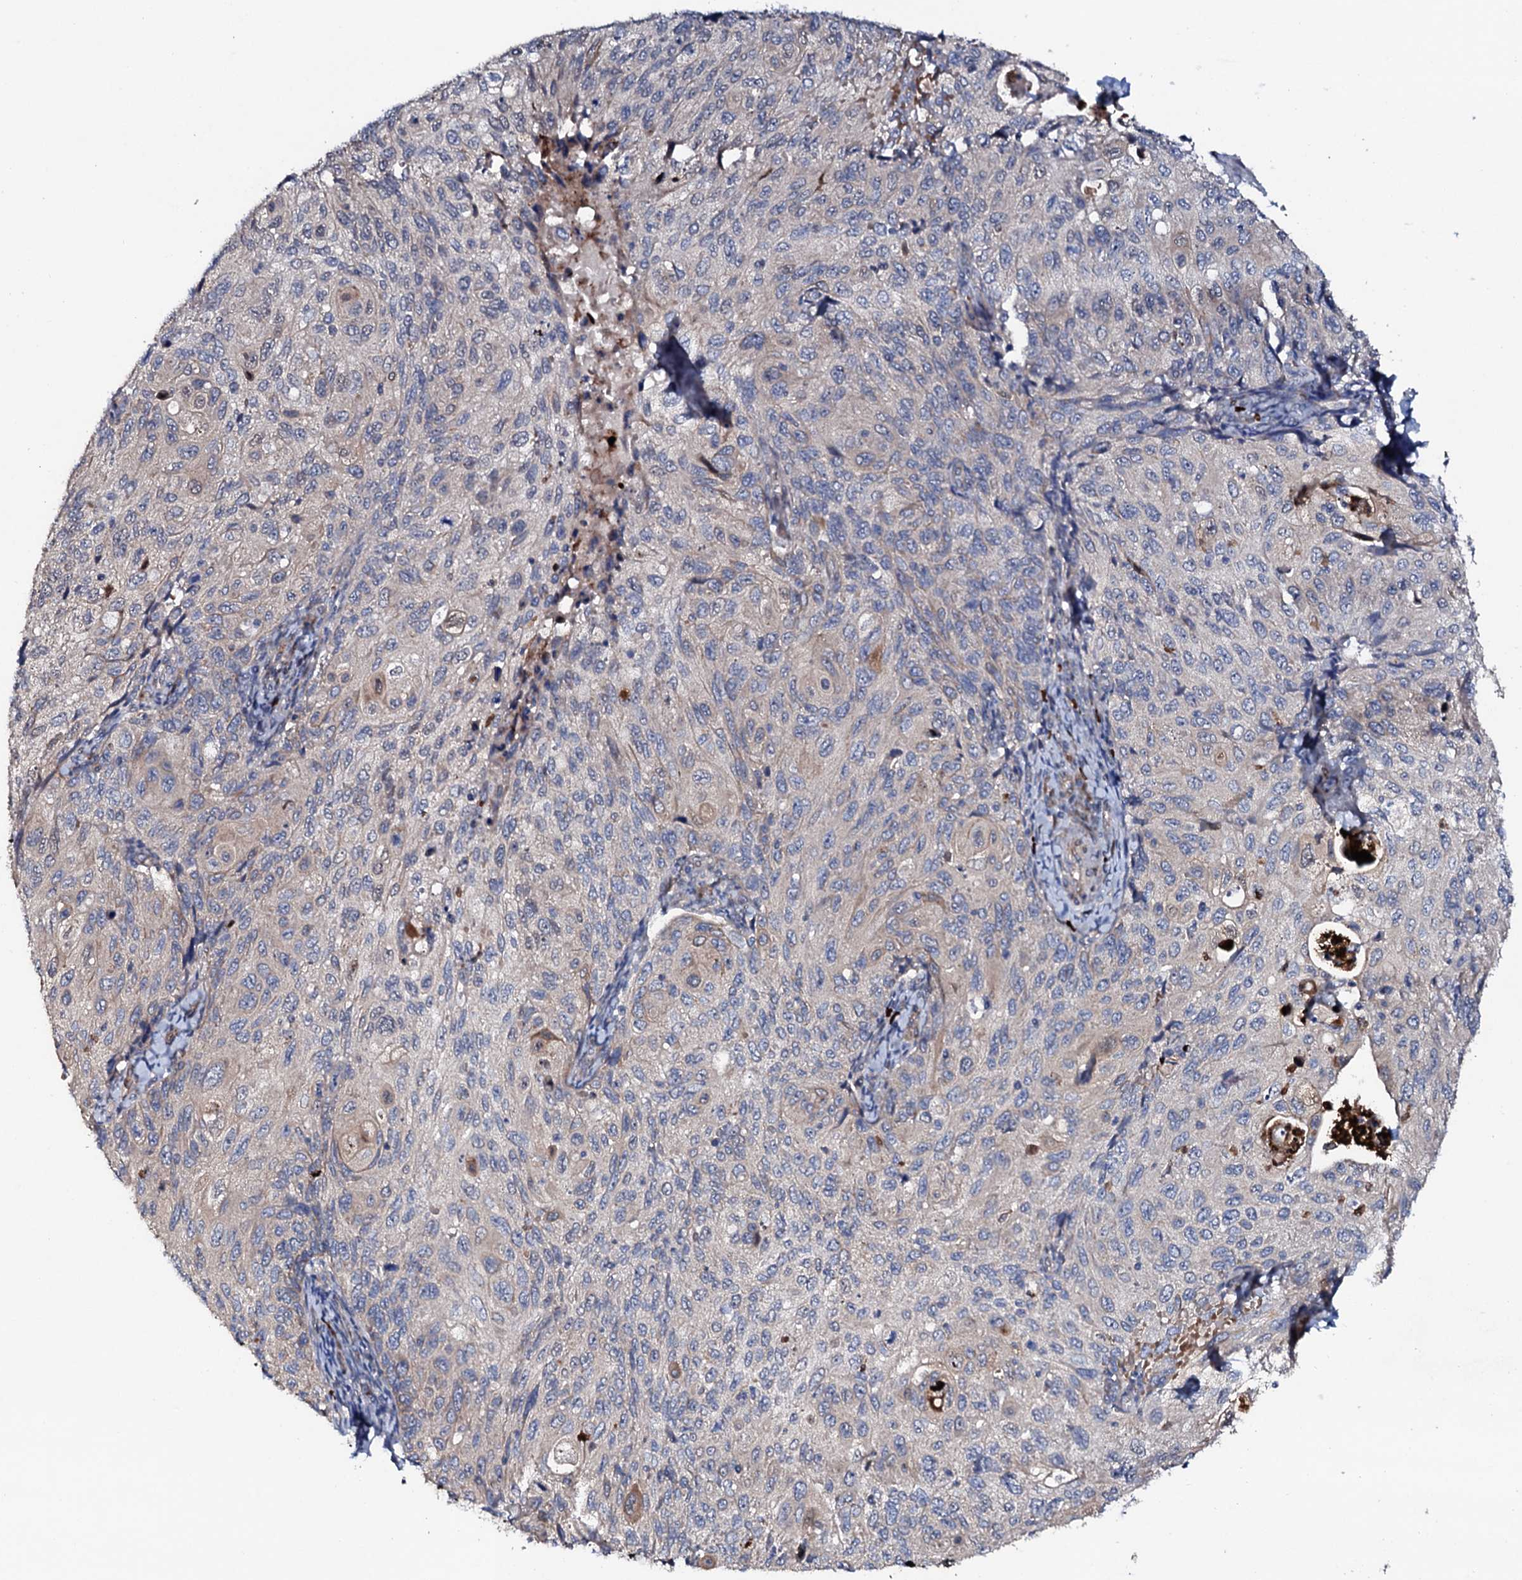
{"staining": {"intensity": "weak", "quantity": "<25%", "location": "nuclear"}, "tissue": "cervical cancer", "cell_type": "Tumor cells", "image_type": "cancer", "snomed": [{"axis": "morphology", "description": "Squamous cell carcinoma, NOS"}, {"axis": "topography", "description": "Cervix"}], "caption": "High magnification brightfield microscopy of cervical cancer (squamous cell carcinoma) stained with DAB (brown) and counterstained with hematoxylin (blue): tumor cells show no significant staining.", "gene": "COG6", "patient": {"sex": "female", "age": 70}}